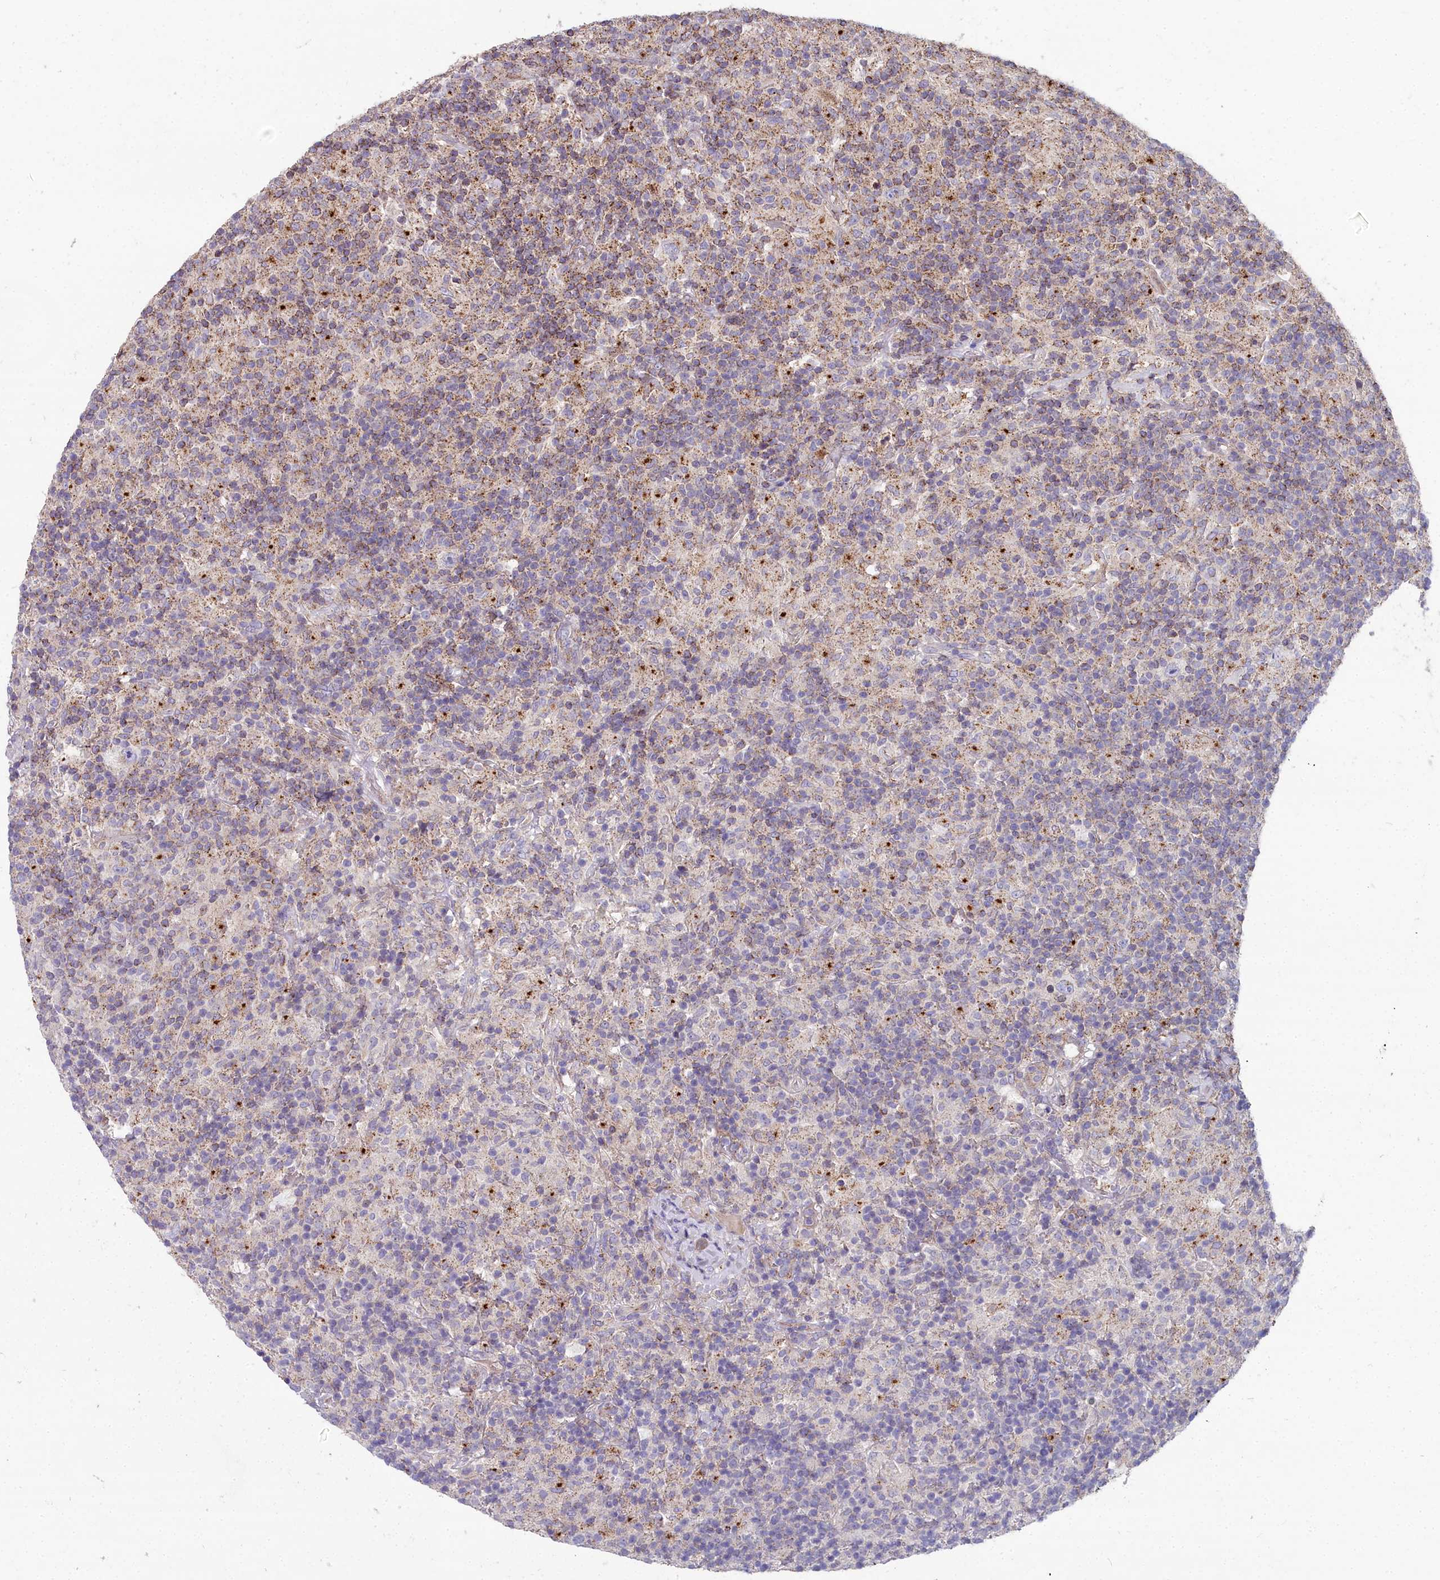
{"staining": {"intensity": "weak", "quantity": "<25%", "location": "cytoplasmic/membranous"}, "tissue": "lymphoma", "cell_type": "Tumor cells", "image_type": "cancer", "snomed": [{"axis": "morphology", "description": "Hodgkin's disease, NOS"}, {"axis": "topography", "description": "Lymph node"}], "caption": "This is a histopathology image of immunohistochemistry staining of Hodgkin's disease, which shows no positivity in tumor cells. Nuclei are stained in blue.", "gene": "FRMPD1", "patient": {"sex": "male", "age": 70}}